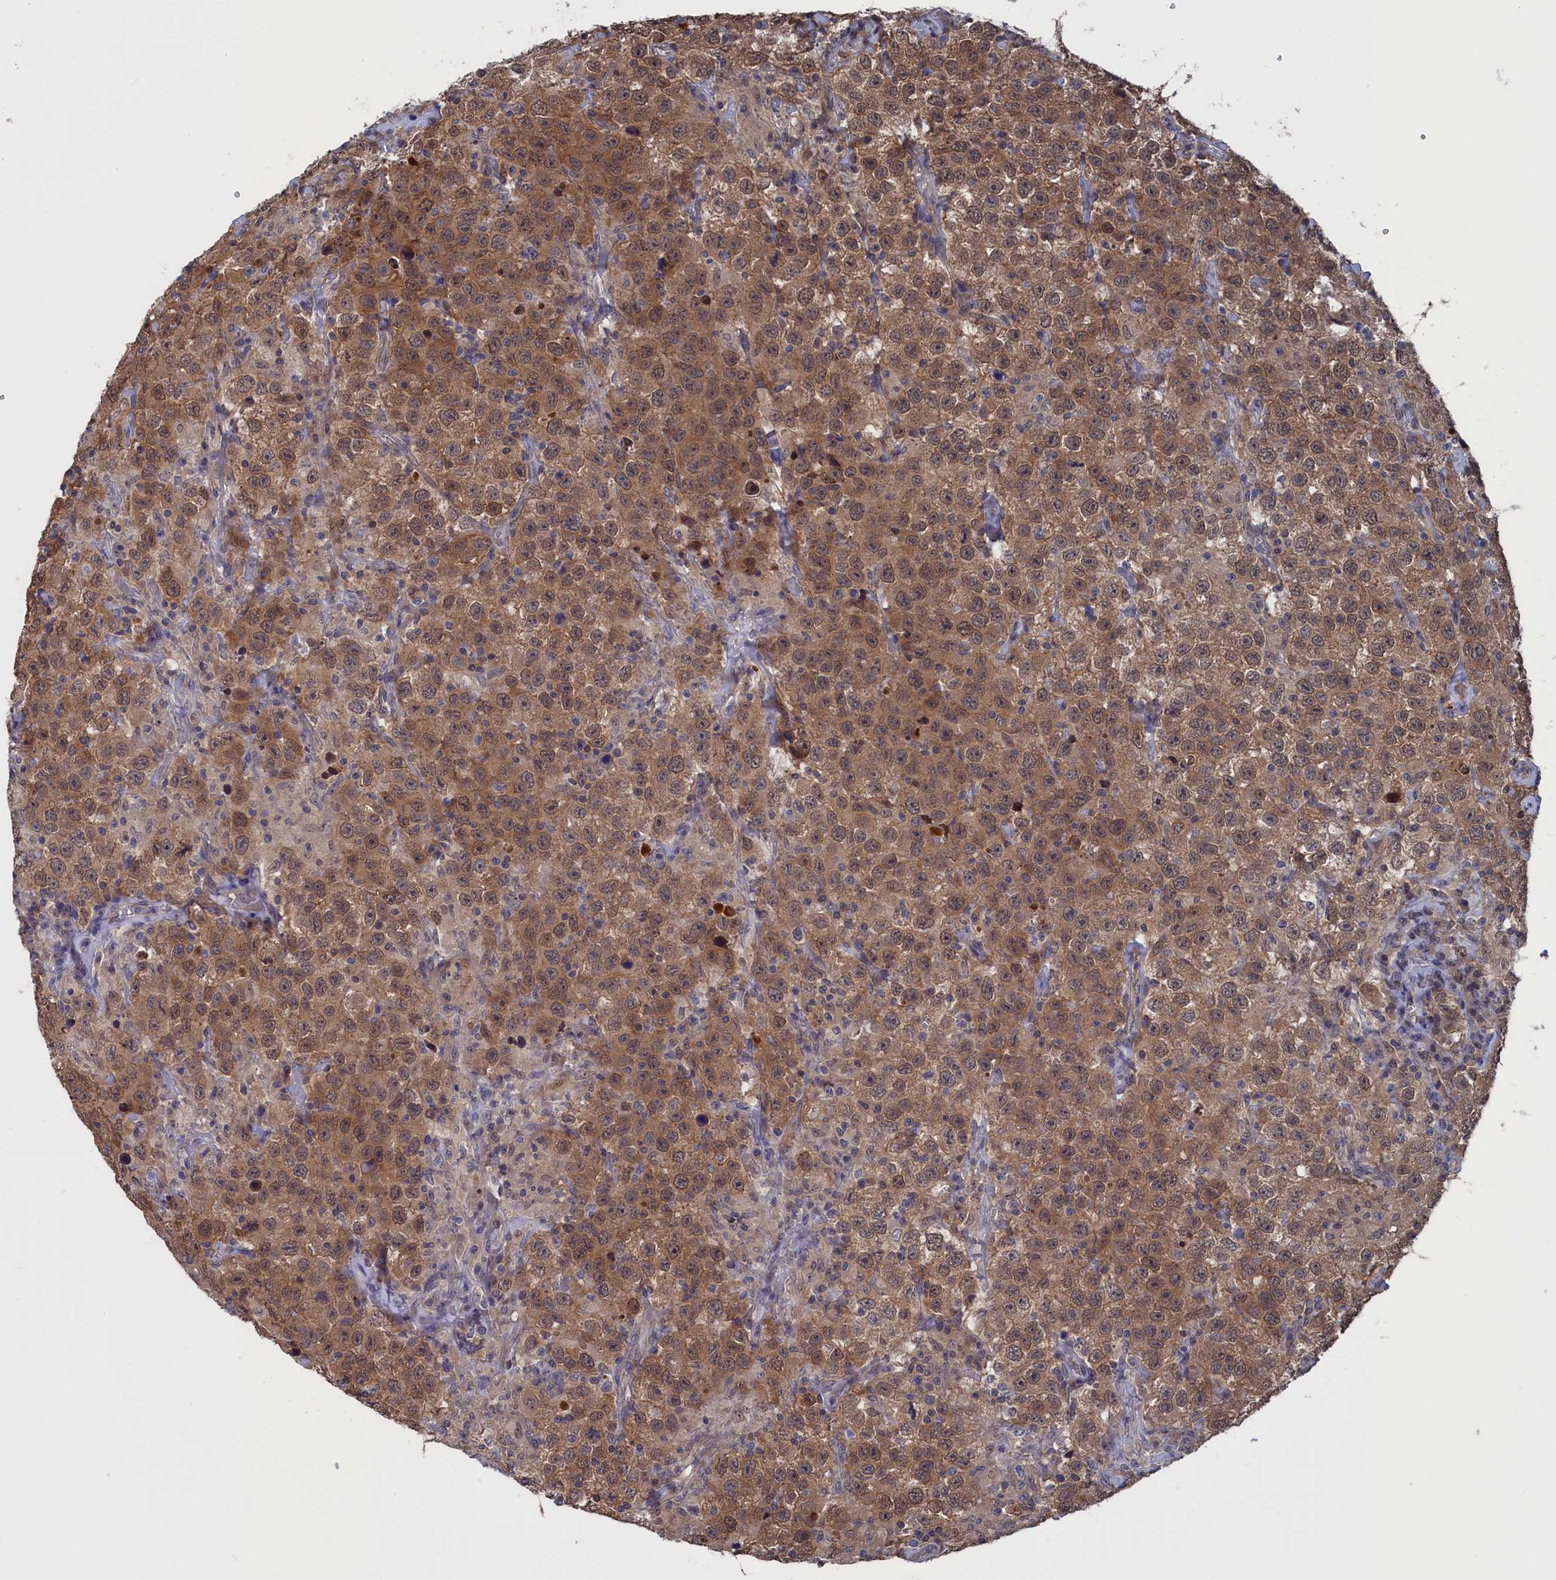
{"staining": {"intensity": "moderate", "quantity": ">75%", "location": "cytoplasmic/membranous,nuclear"}, "tissue": "testis cancer", "cell_type": "Tumor cells", "image_type": "cancer", "snomed": [{"axis": "morphology", "description": "Seminoma, NOS"}, {"axis": "topography", "description": "Testis"}], "caption": "The immunohistochemical stain shows moderate cytoplasmic/membranous and nuclear positivity in tumor cells of testis cancer (seminoma) tissue.", "gene": "NUTF2", "patient": {"sex": "male", "age": 41}}